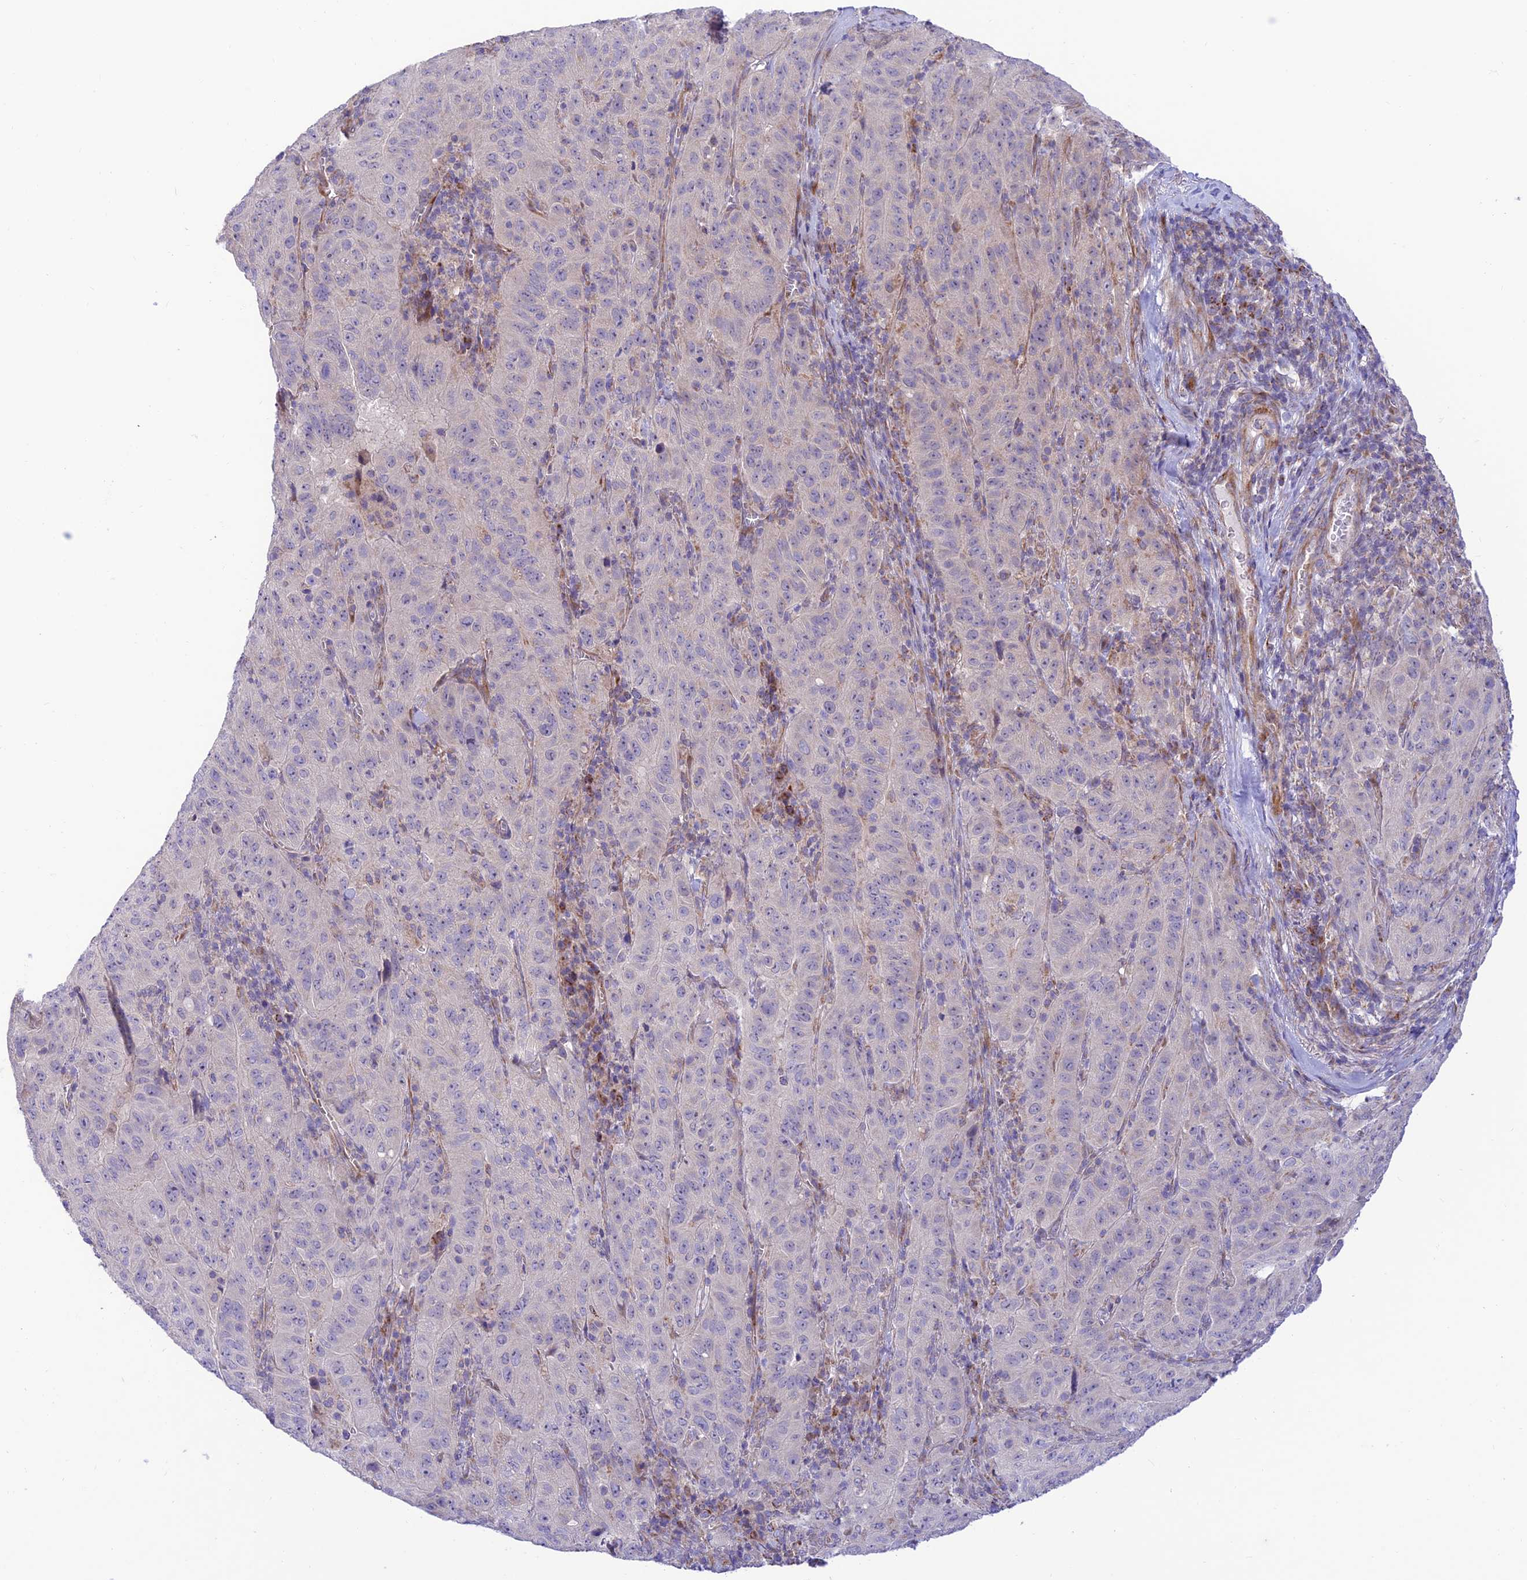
{"staining": {"intensity": "negative", "quantity": "none", "location": "none"}, "tissue": "pancreatic cancer", "cell_type": "Tumor cells", "image_type": "cancer", "snomed": [{"axis": "morphology", "description": "Adenocarcinoma, NOS"}, {"axis": "topography", "description": "Pancreas"}], "caption": "Immunohistochemistry (IHC) histopathology image of neoplastic tissue: adenocarcinoma (pancreatic) stained with DAB (3,3'-diaminobenzidine) demonstrates no significant protein expression in tumor cells. The staining is performed using DAB (3,3'-diaminobenzidine) brown chromogen with nuclei counter-stained in using hematoxylin.", "gene": "FAM186B", "patient": {"sex": "male", "age": 63}}